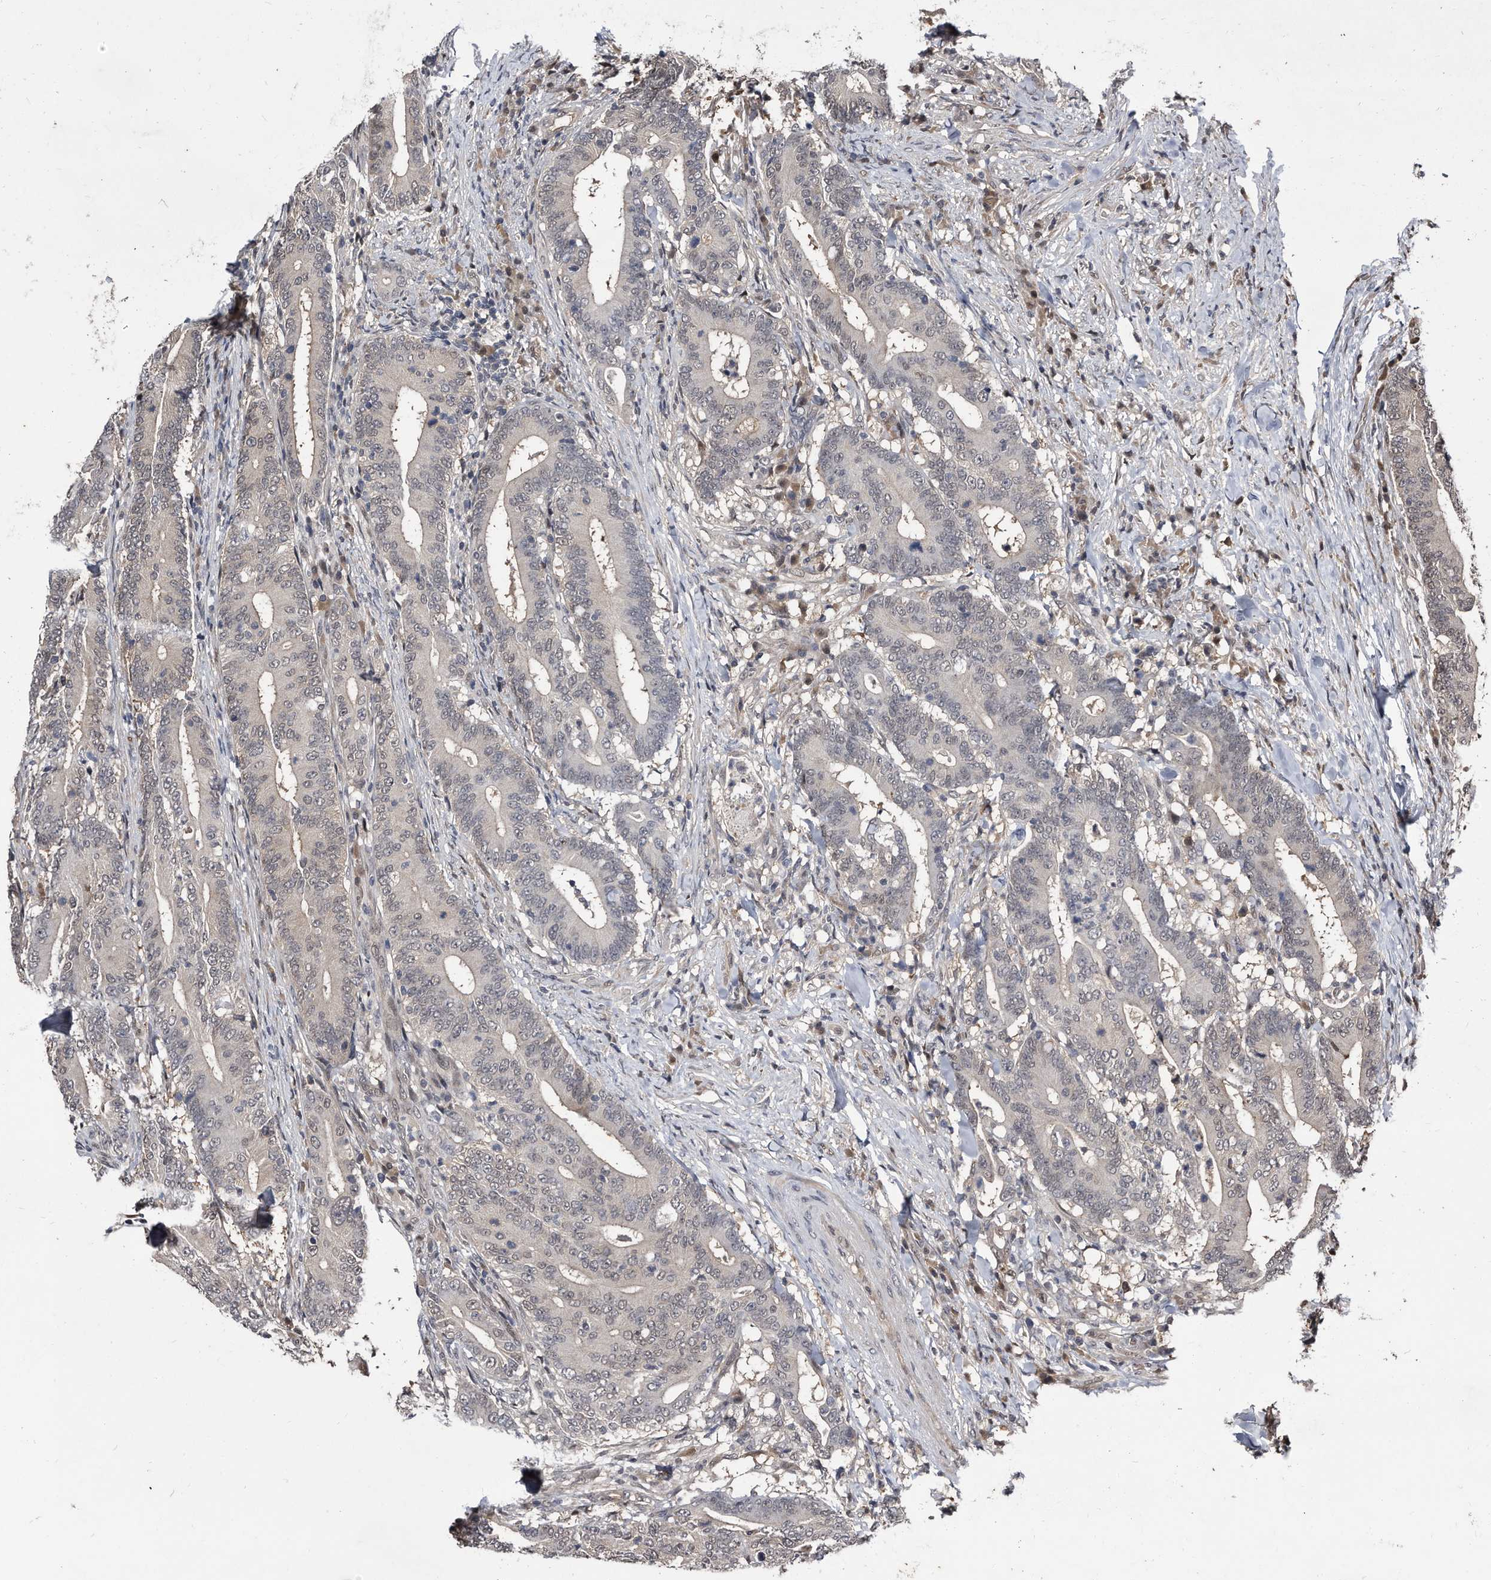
{"staining": {"intensity": "negative", "quantity": "none", "location": "none"}, "tissue": "colorectal cancer", "cell_type": "Tumor cells", "image_type": "cancer", "snomed": [{"axis": "morphology", "description": "Adenocarcinoma, NOS"}, {"axis": "topography", "description": "Colon"}], "caption": "High power microscopy photomicrograph of an IHC histopathology image of colorectal cancer, revealing no significant expression in tumor cells. (DAB (3,3'-diaminobenzidine) immunohistochemistry, high magnification).", "gene": "RAD23B", "patient": {"sex": "female", "age": 66}}